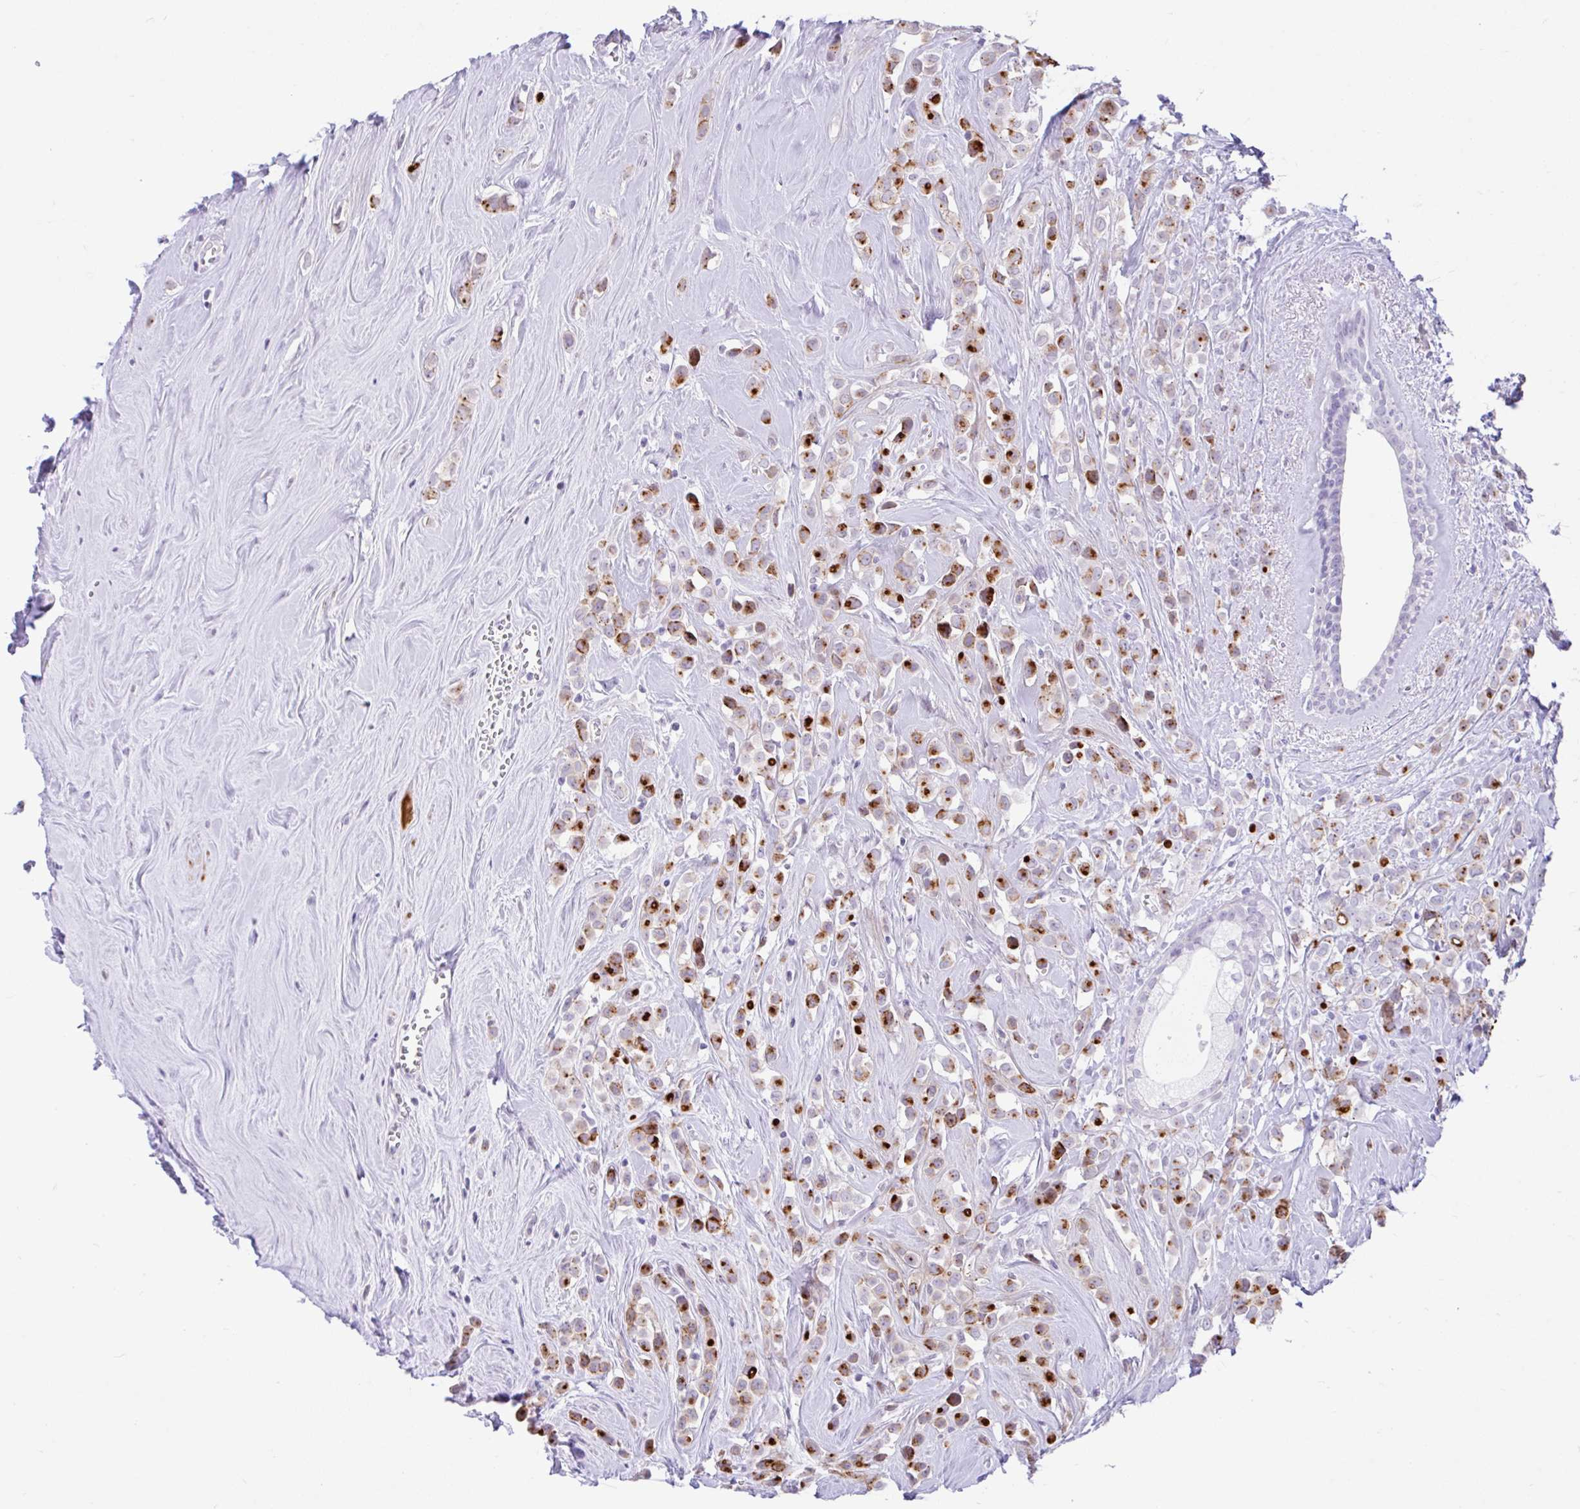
{"staining": {"intensity": "strong", "quantity": "25%-75%", "location": "cytoplasmic/membranous"}, "tissue": "breast cancer", "cell_type": "Tumor cells", "image_type": "cancer", "snomed": [{"axis": "morphology", "description": "Duct carcinoma"}, {"axis": "topography", "description": "Breast"}], "caption": "Immunohistochemical staining of human breast cancer (infiltrating ductal carcinoma) demonstrates high levels of strong cytoplasmic/membranous protein expression in about 25%-75% of tumor cells.", "gene": "REEP1", "patient": {"sex": "female", "age": 80}}